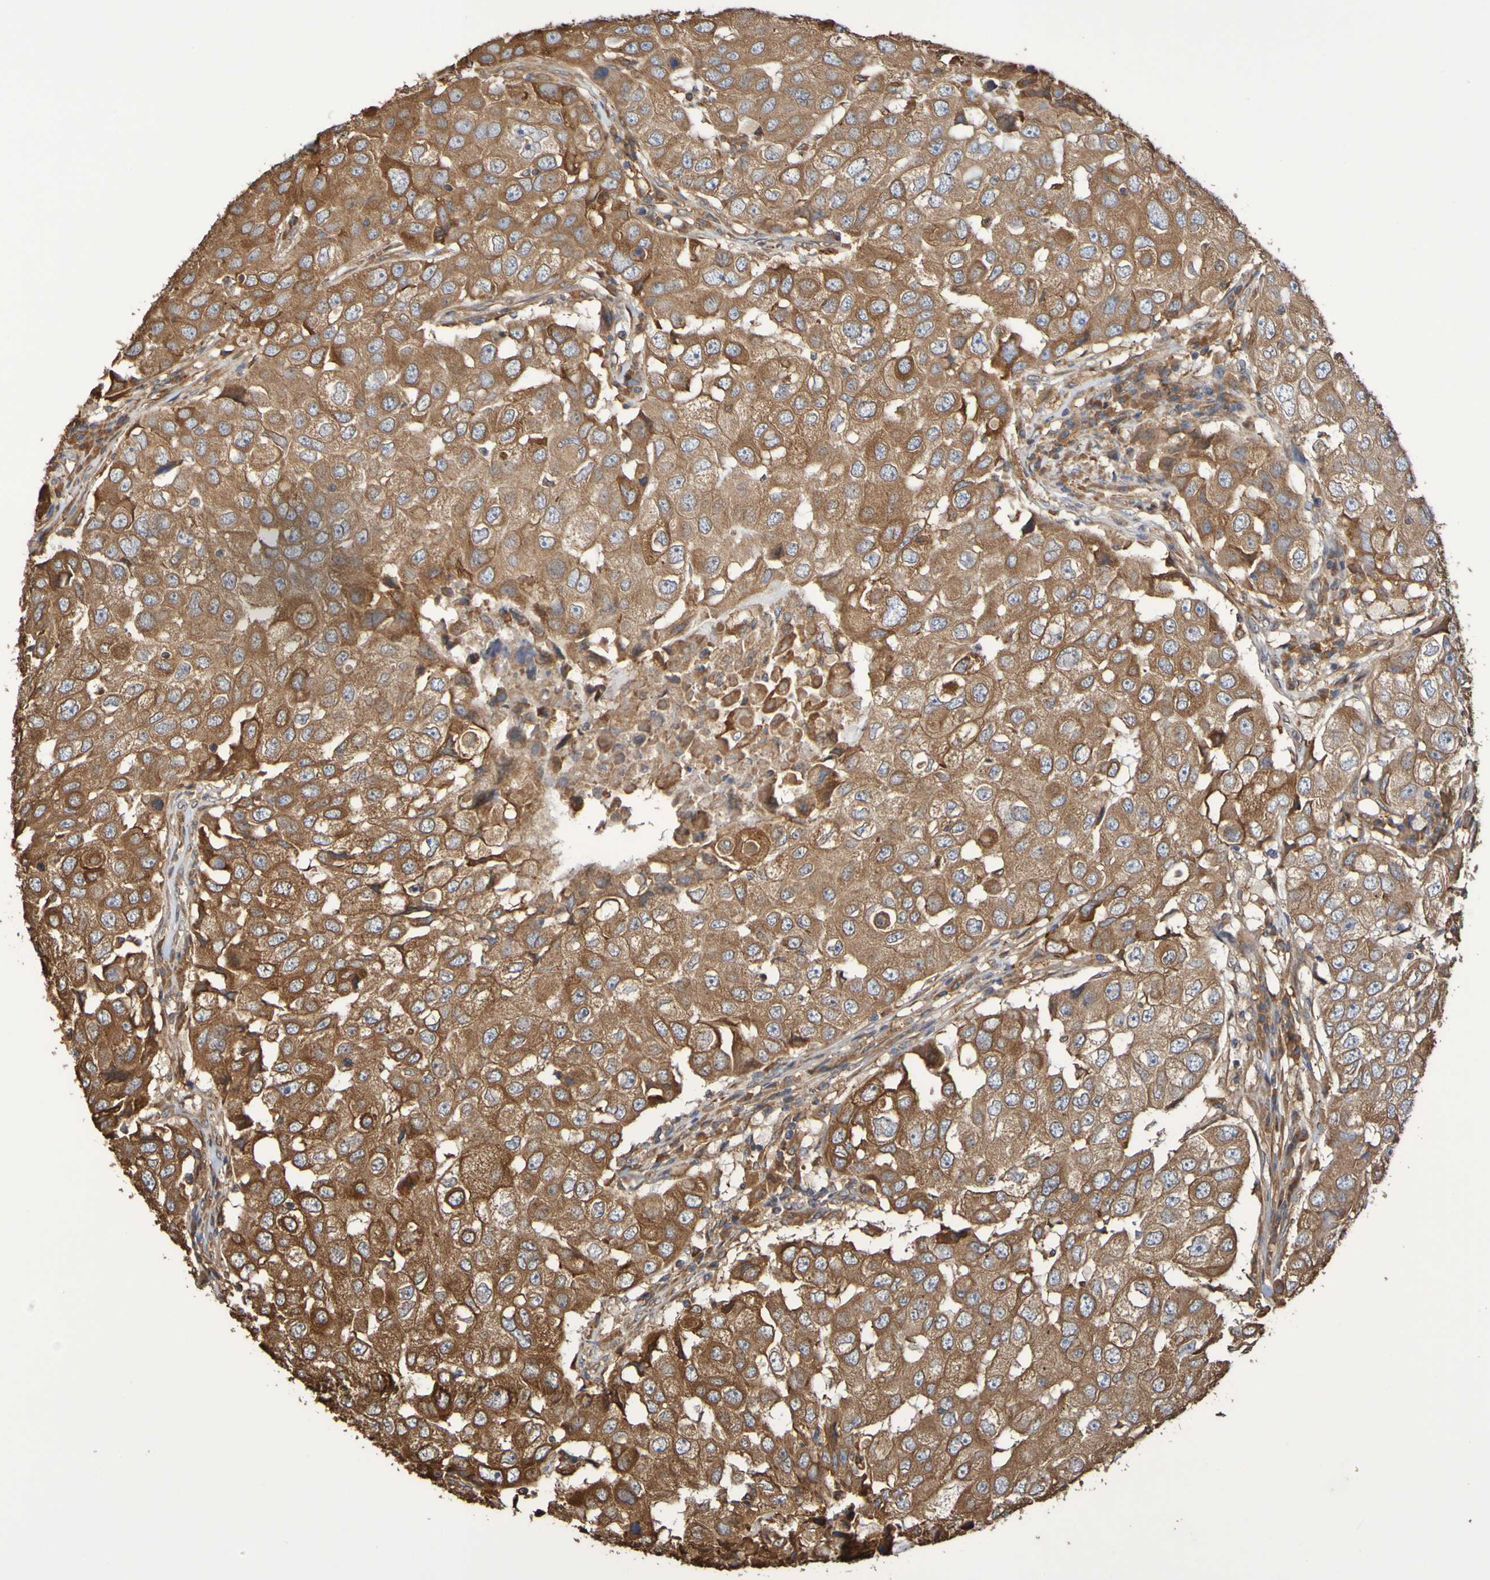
{"staining": {"intensity": "moderate", "quantity": ">75%", "location": "cytoplasmic/membranous"}, "tissue": "breast cancer", "cell_type": "Tumor cells", "image_type": "cancer", "snomed": [{"axis": "morphology", "description": "Duct carcinoma"}, {"axis": "topography", "description": "Breast"}], "caption": "Protein analysis of breast cancer tissue demonstrates moderate cytoplasmic/membranous positivity in about >75% of tumor cells.", "gene": "RAB11A", "patient": {"sex": "female", "age": 27}}